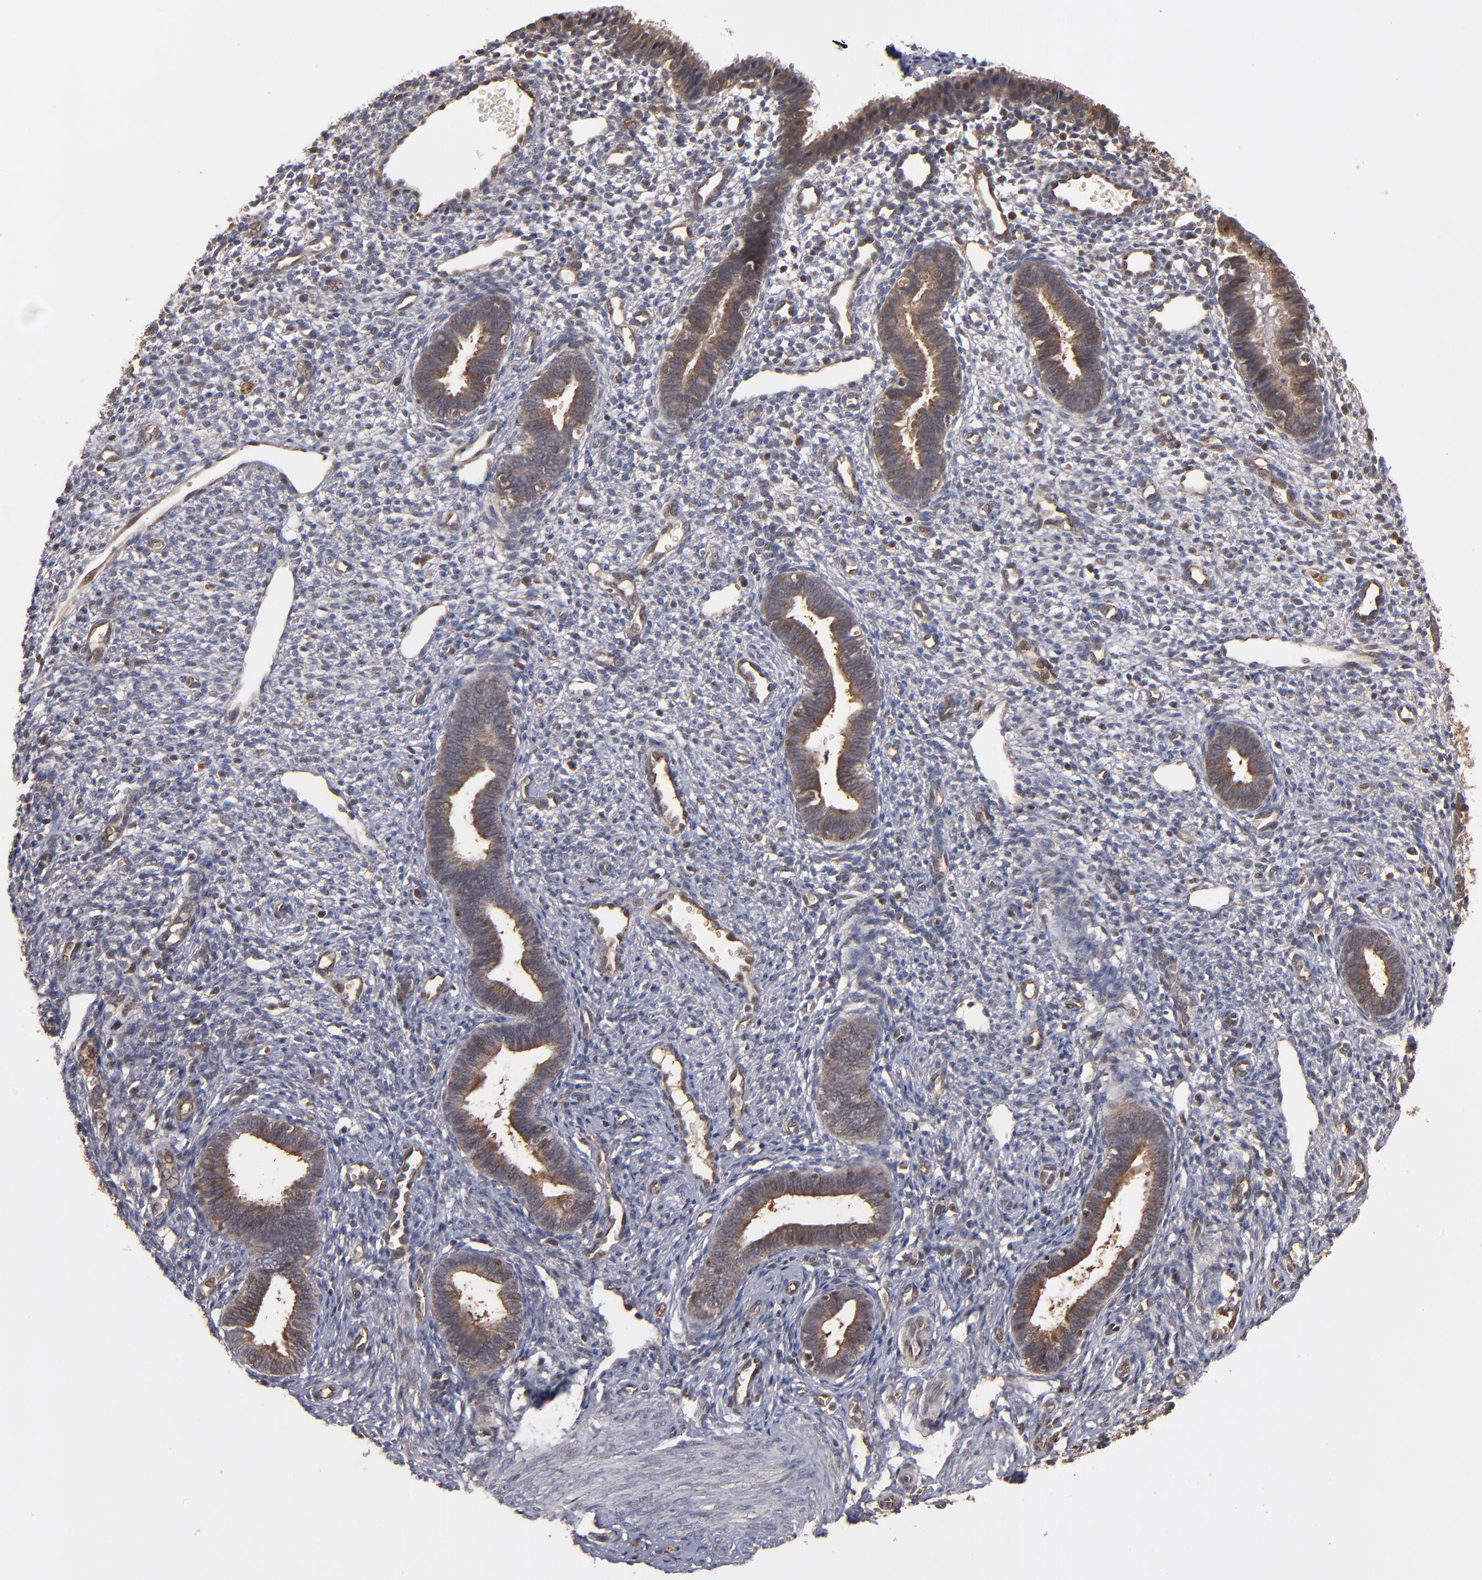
{"staining": {"intensity": "moderate", "quantity": "<25%", "location": "cytoplasmic/membranous"}, "tissue": "endometrium", "cell_type": "Cells in endometrial stroma", "image_type": "normal", "snomed": [{"axis": "morphology", "description": "Normal tissue, NOS"}, {"axis": "topography", "description": "Endometrium"}], "caption": "Cells in endometrial stroma demonstrate low levels of moderate cytoplasmic/membranous staining in approximately <25% of cells in normal endometrium. (Brightfield microscopy of DAB IHC at high magnification).", "gene": "BDKRB1", "patient": {"sex": "female", "age": 27}}